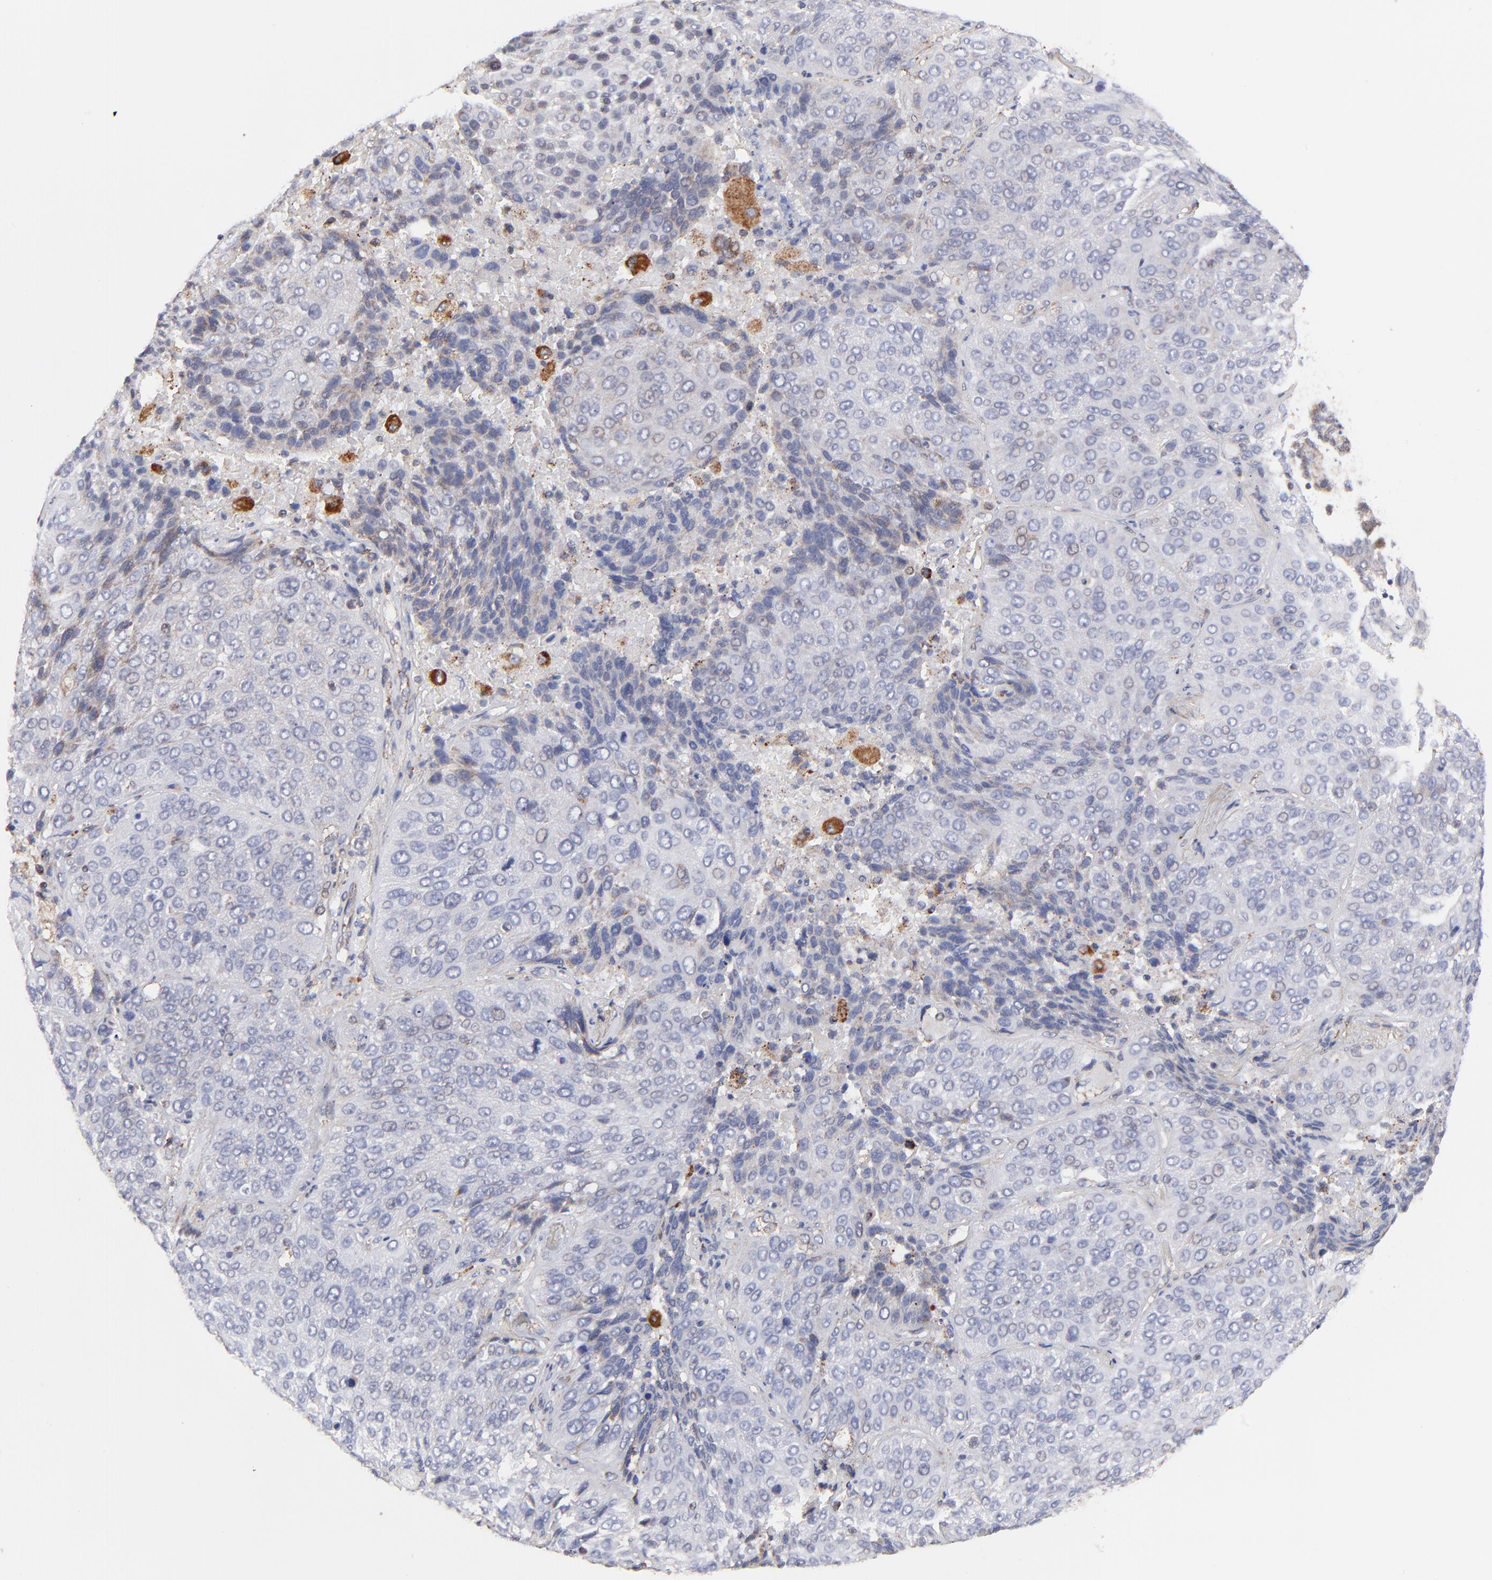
{"staining": {"intensity": "negative", "quantity": "none", "location": "none"}, "tissue": "lung cancer", "cell_type": "Tumor cells", "image_type": "cancer", "snomed": [{"axis": "morphology", "description": "Squamous cell carcinoma, NOS"}, {"axis": "topography", "description": "Lung"}], "caption": "There is no significant staining in tumor cells of lung cancer (squamous cell carcinoma).", "gene": "MAP2K7", "patient": {"sex": "male", "age": 54}}